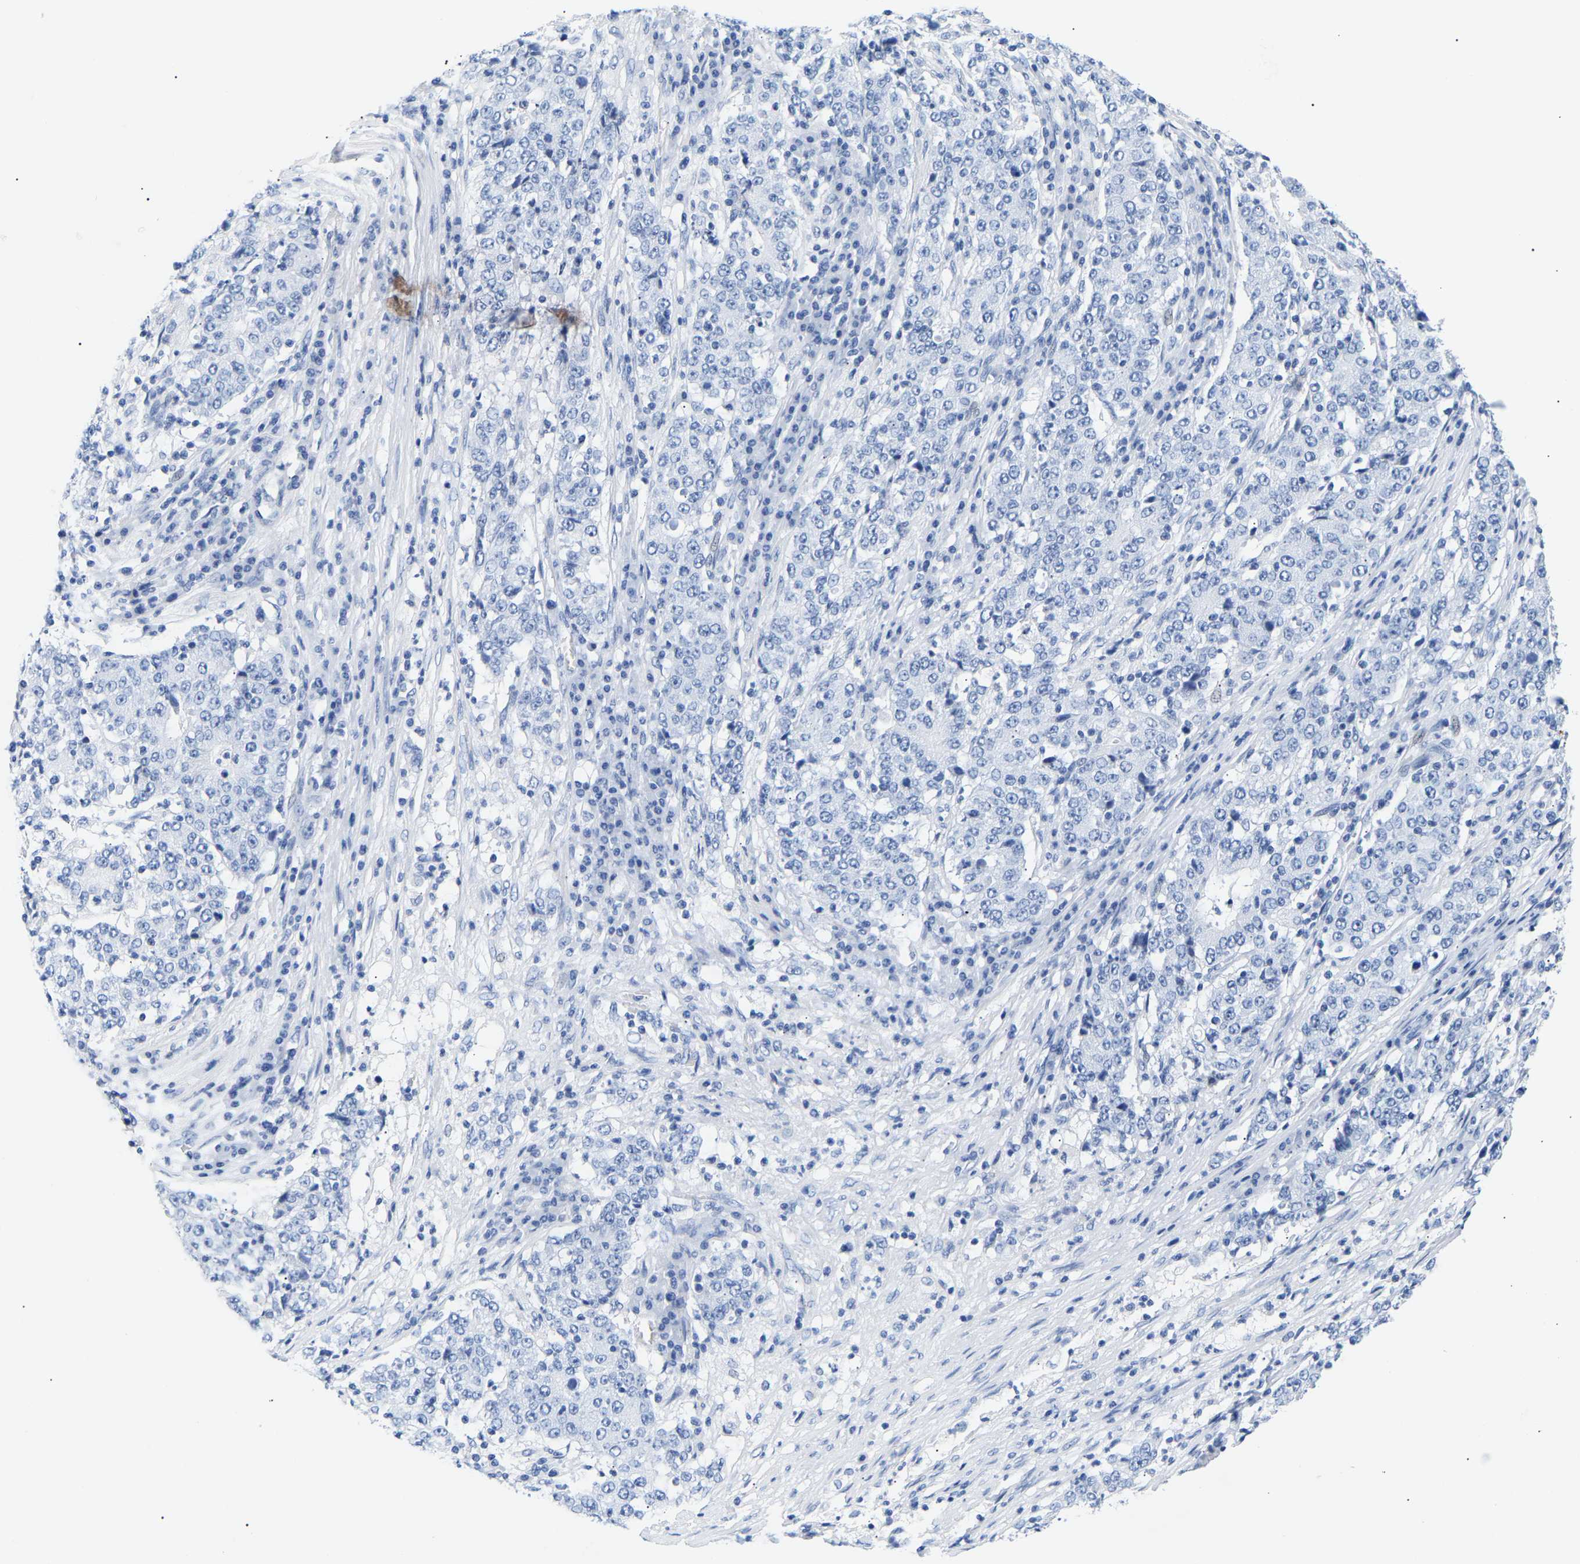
{"staining": {"intensity": "negative", "quantity": "none", "location": "none"}, "tissue": "stomach cancer", "cell_type": "Tumor cells", "image_type": "cancer", "snomed": [{"axis": "morphology", "description": "Adenocarcinoma, NOS"}, {"axis": "topography", "description": "Stomach"}], "caption": "Immunohistochemistry (IHC) of human adenocarcinoma (stomach) demonstrates no positivity in tumor cells.", "gene": "SPINK2", "patient": {"sex": "male", "age": 59}}